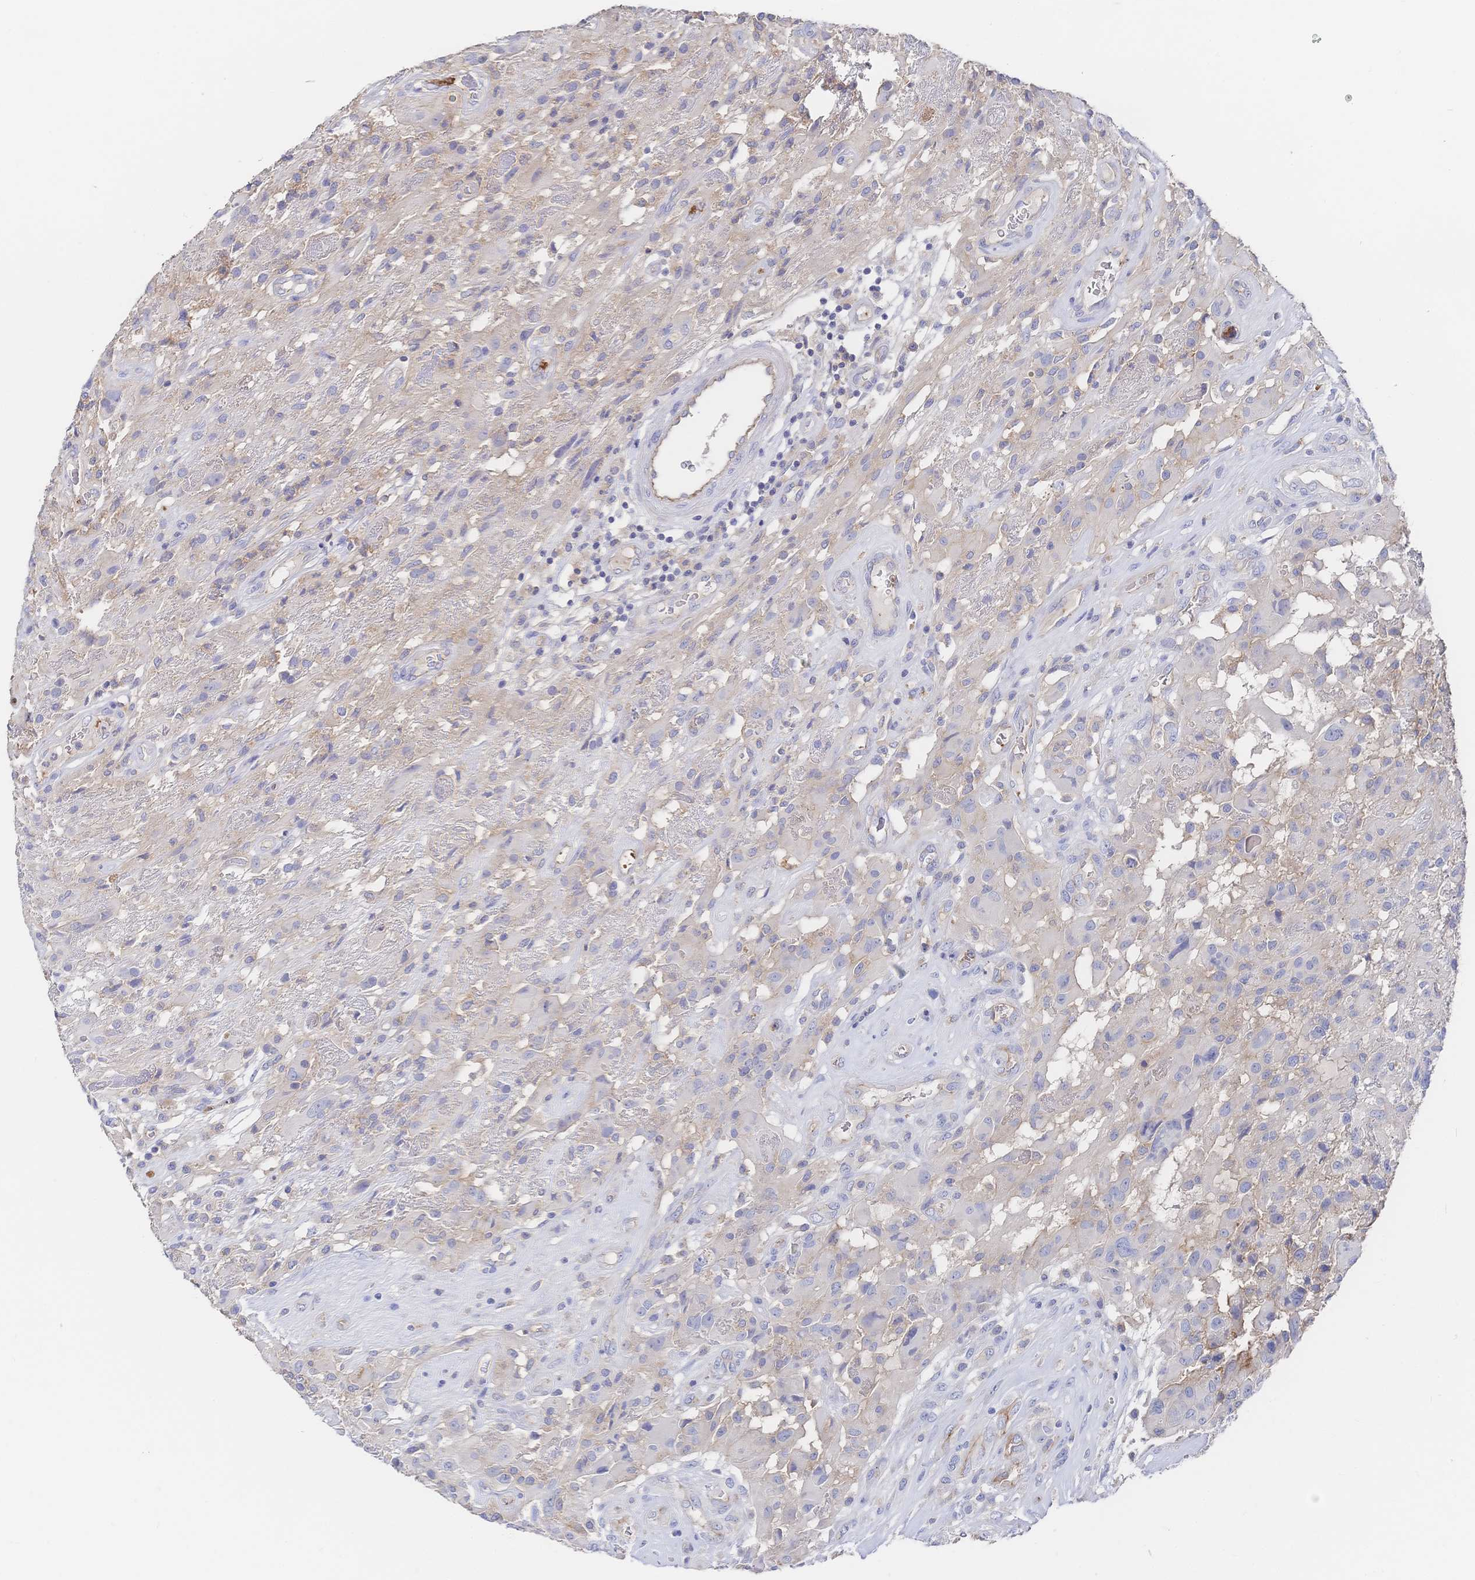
{"staining": {"intensity": "negative", "quantity": "none", "location": "none"}, "tissue": "glioma", "cell_type": "Tumor cells", "image_type": "cancer", "snomed": [{"axis": "morphology", "description": "Glioma, malignant, High grade"}, {"axis": "topography", "description": "Brain"}], "caption": "The image displays no significant positivity in tumor cells of glioma.", "gene": "F11R", "patient": {"sex": "male", "age": 46}}